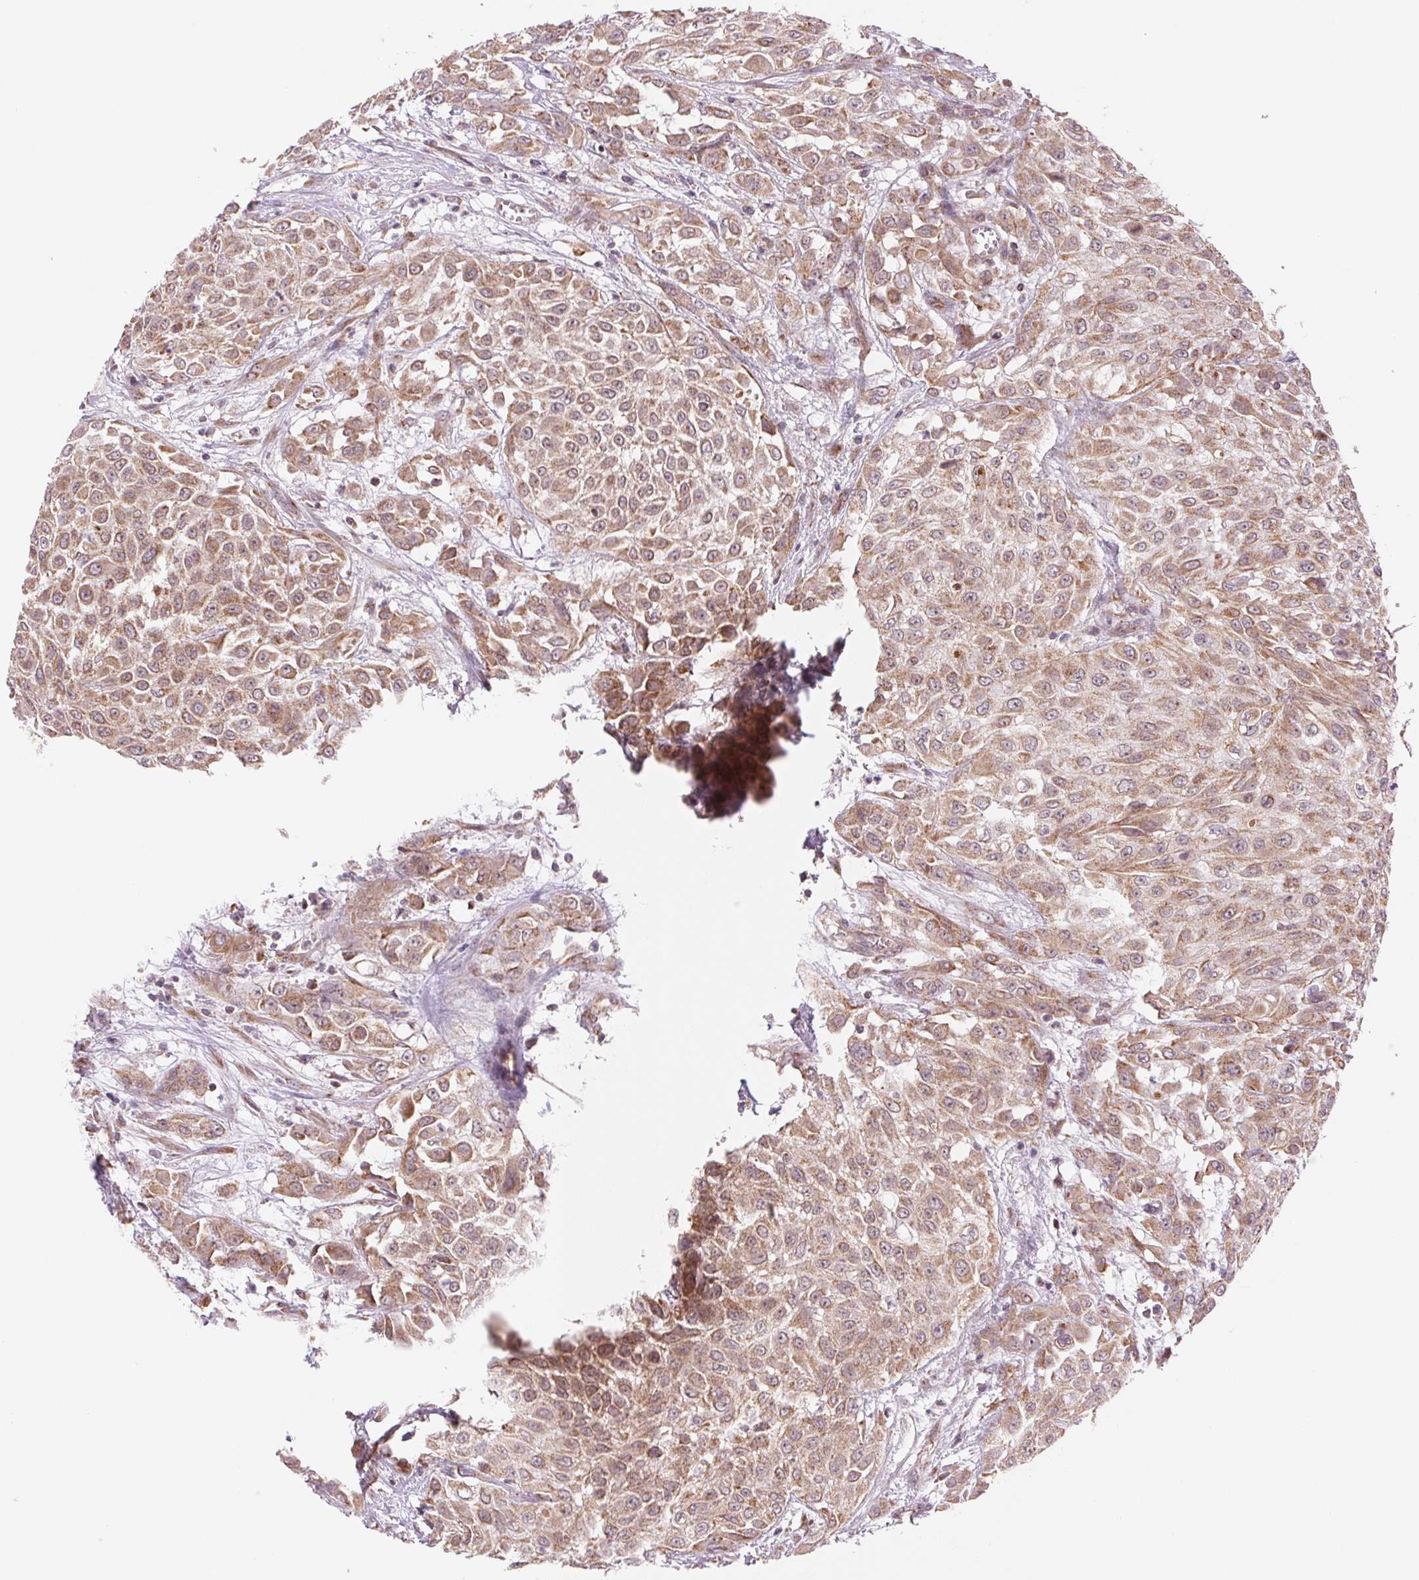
{"staining": {"intensity": "moderate", "quantity": ">75%", "location": "cytoplasmic/membranous"}, "tissue": "urothelial cancer", "cell_type": "Tumor cells", "image_type": "cancer", "snomed": [{"axis": "morphology", "description": "Urothelial carcinoma, High grade"}, {"axis": "topography", "description": "Urinary bladder"}], "caption": "High-grade urothelial carcinoma stained with DAB immunohistochemistry (IHC) exhibits medium levels of moderate cytoplasmic/membranous positivity in about >75% of tumor cells. (DAB = brown stain, brightfield microscopy at high magnification).", "gene": "MATCAP1", "patient": {"sex": "male", "age": 57}}